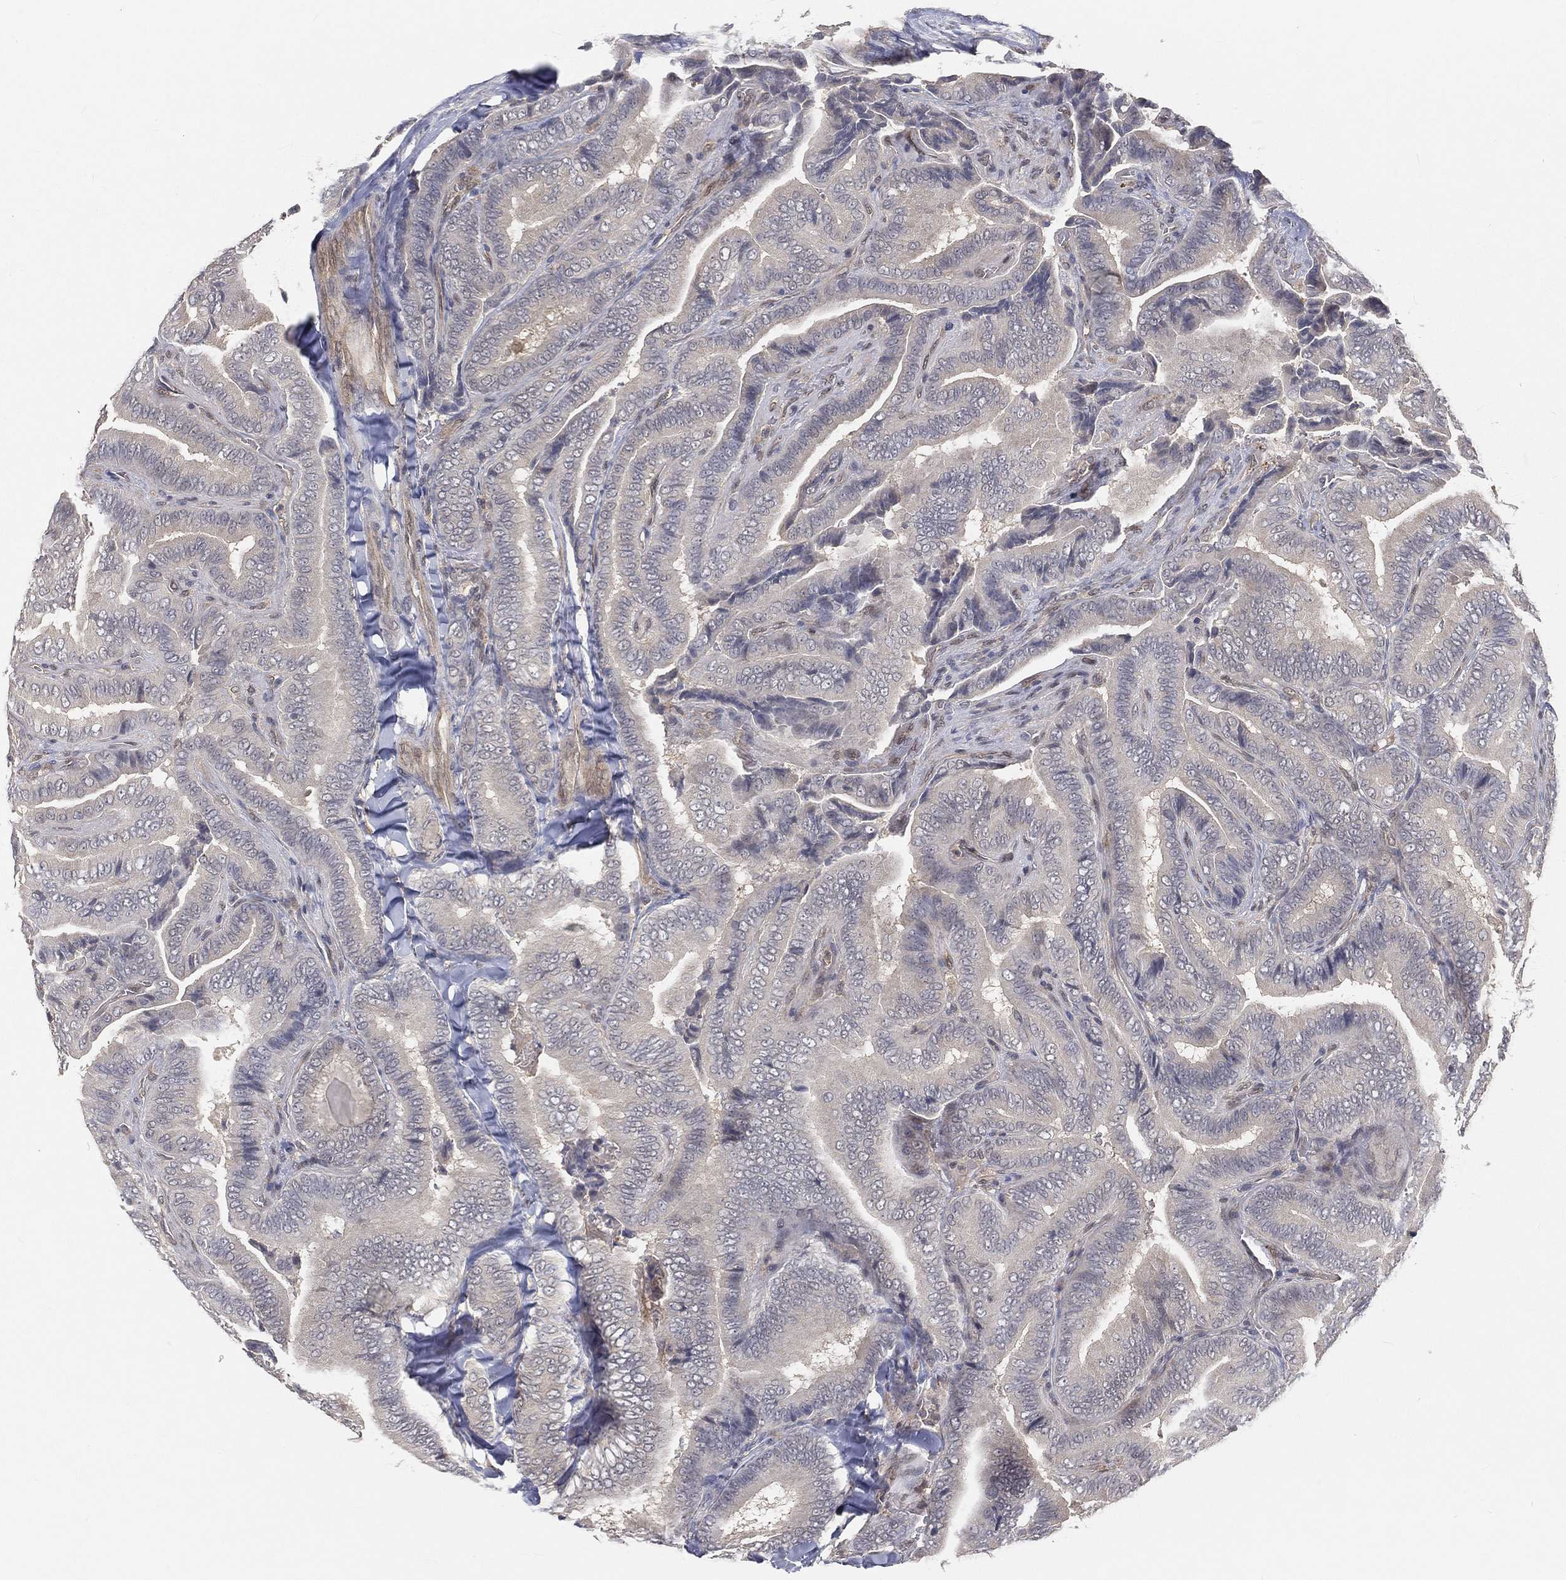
{"staining": {"intensity": "negative", "quantity": "none", "location": "none"}, "tissue": "thyroid cancer", "cell_type": "Tumor cells", "image_type": "cancer", "snomed": [{"axis": "morphology", "description": "Papillary adenocarcinoma, NOS"}, {"axis": "topography", "description": "Thyroid gland"}], "caption": "Tumor cells are negative for brown protein staining in thyroid papillary adenocarcinoma. (Brightfield microscopy of DAB (3,3'-diaminobenzidine) immunohistochemistry at high magnification).", "gene": "MAPK1", "patient": {"sex": "male", "age": 61}}